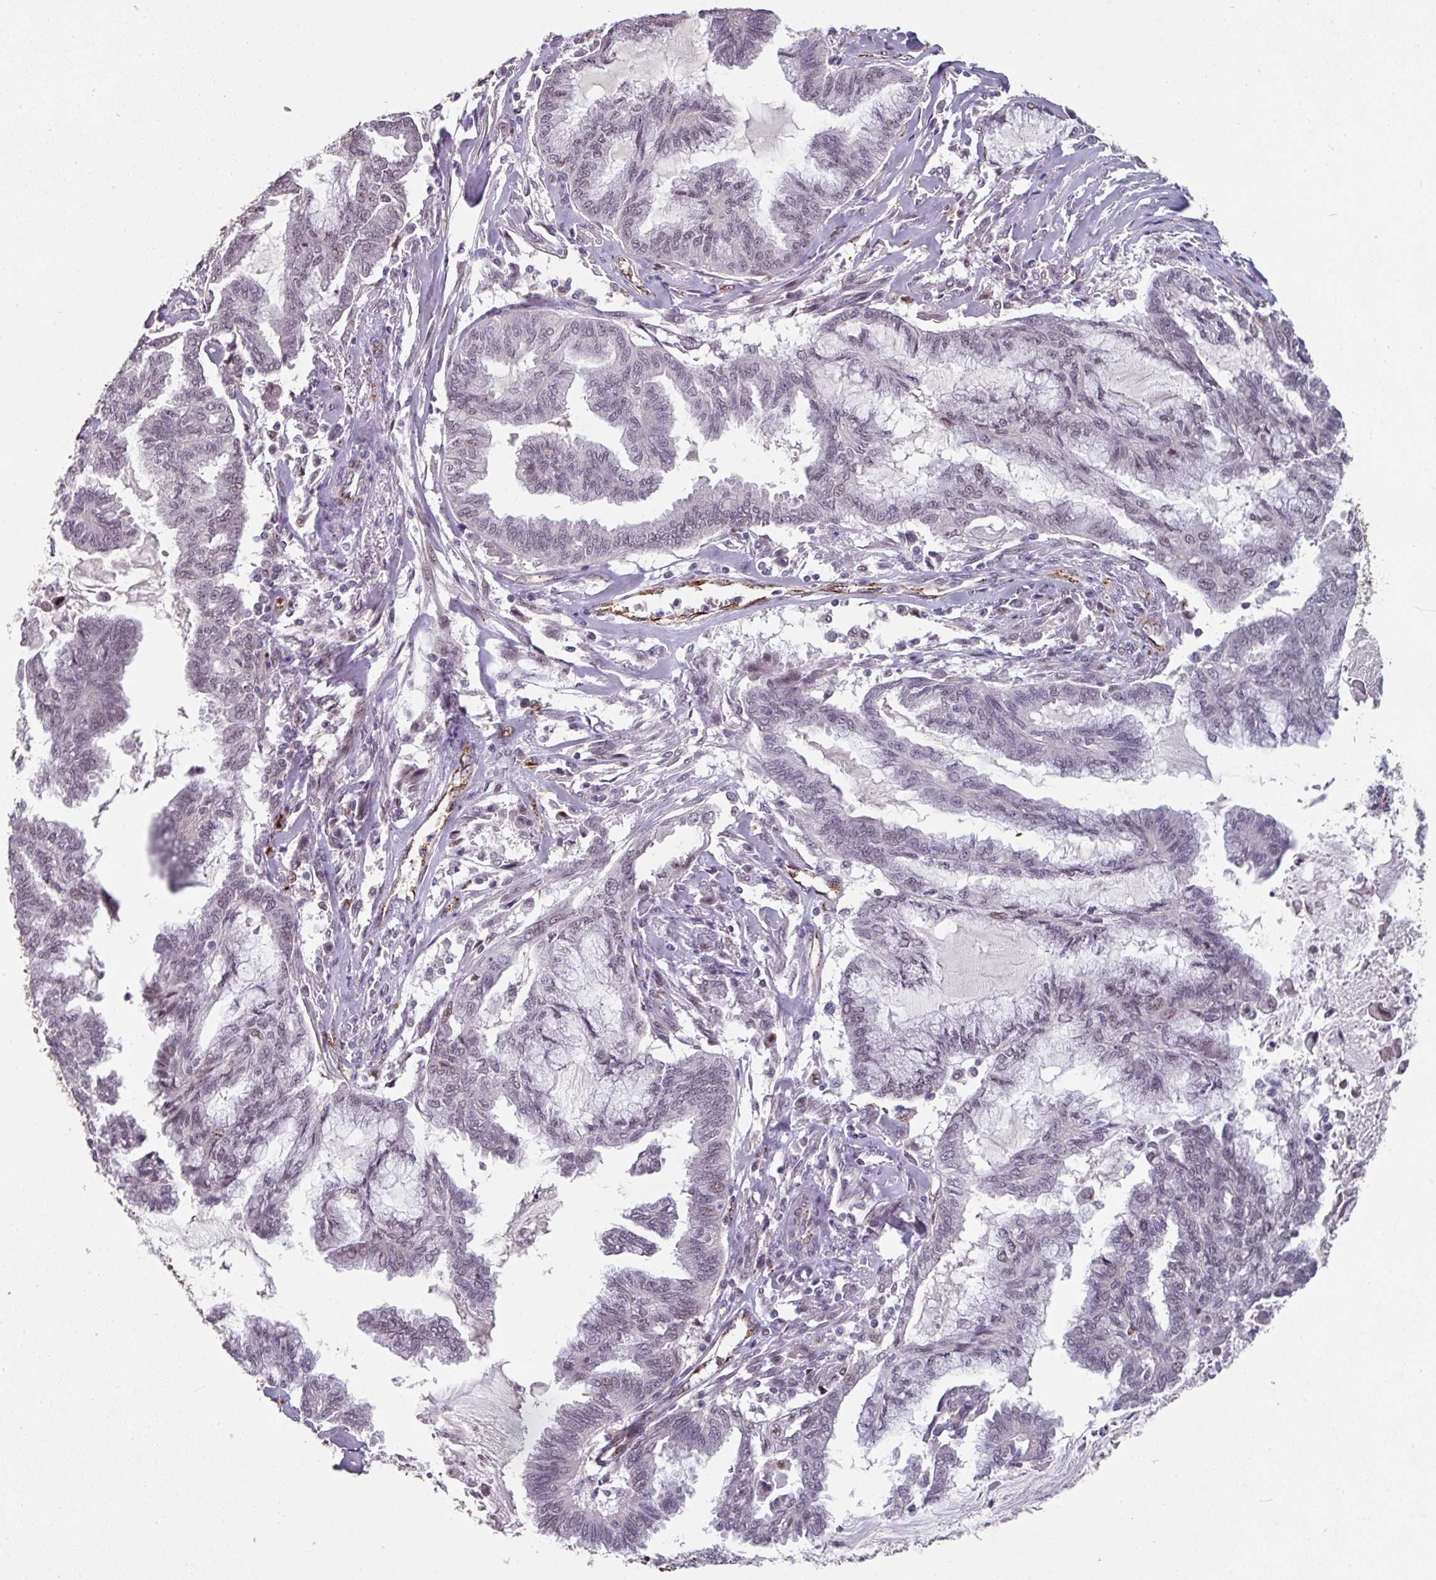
{"staining": {"intensity": "moderate", "quantity": "<25%", "location": "nuclear"}, "tissue": "endometrial cancer", "cell_type": "Tumor cells", "image_type": "cancer", "snomed": [{"axis": "morphology", "description": "Adenocarcinoma, NOS"}, {"axis": "topography", "description": "Endometrium"}], "caption": "Protein expression analysis of adenocarcinoma (endometrial) demonstrates moderate nuclear expression in approximately <25% of tumor cells.", "gene": "SIDT2", "patient": {"sex": "female", "age": 86}}